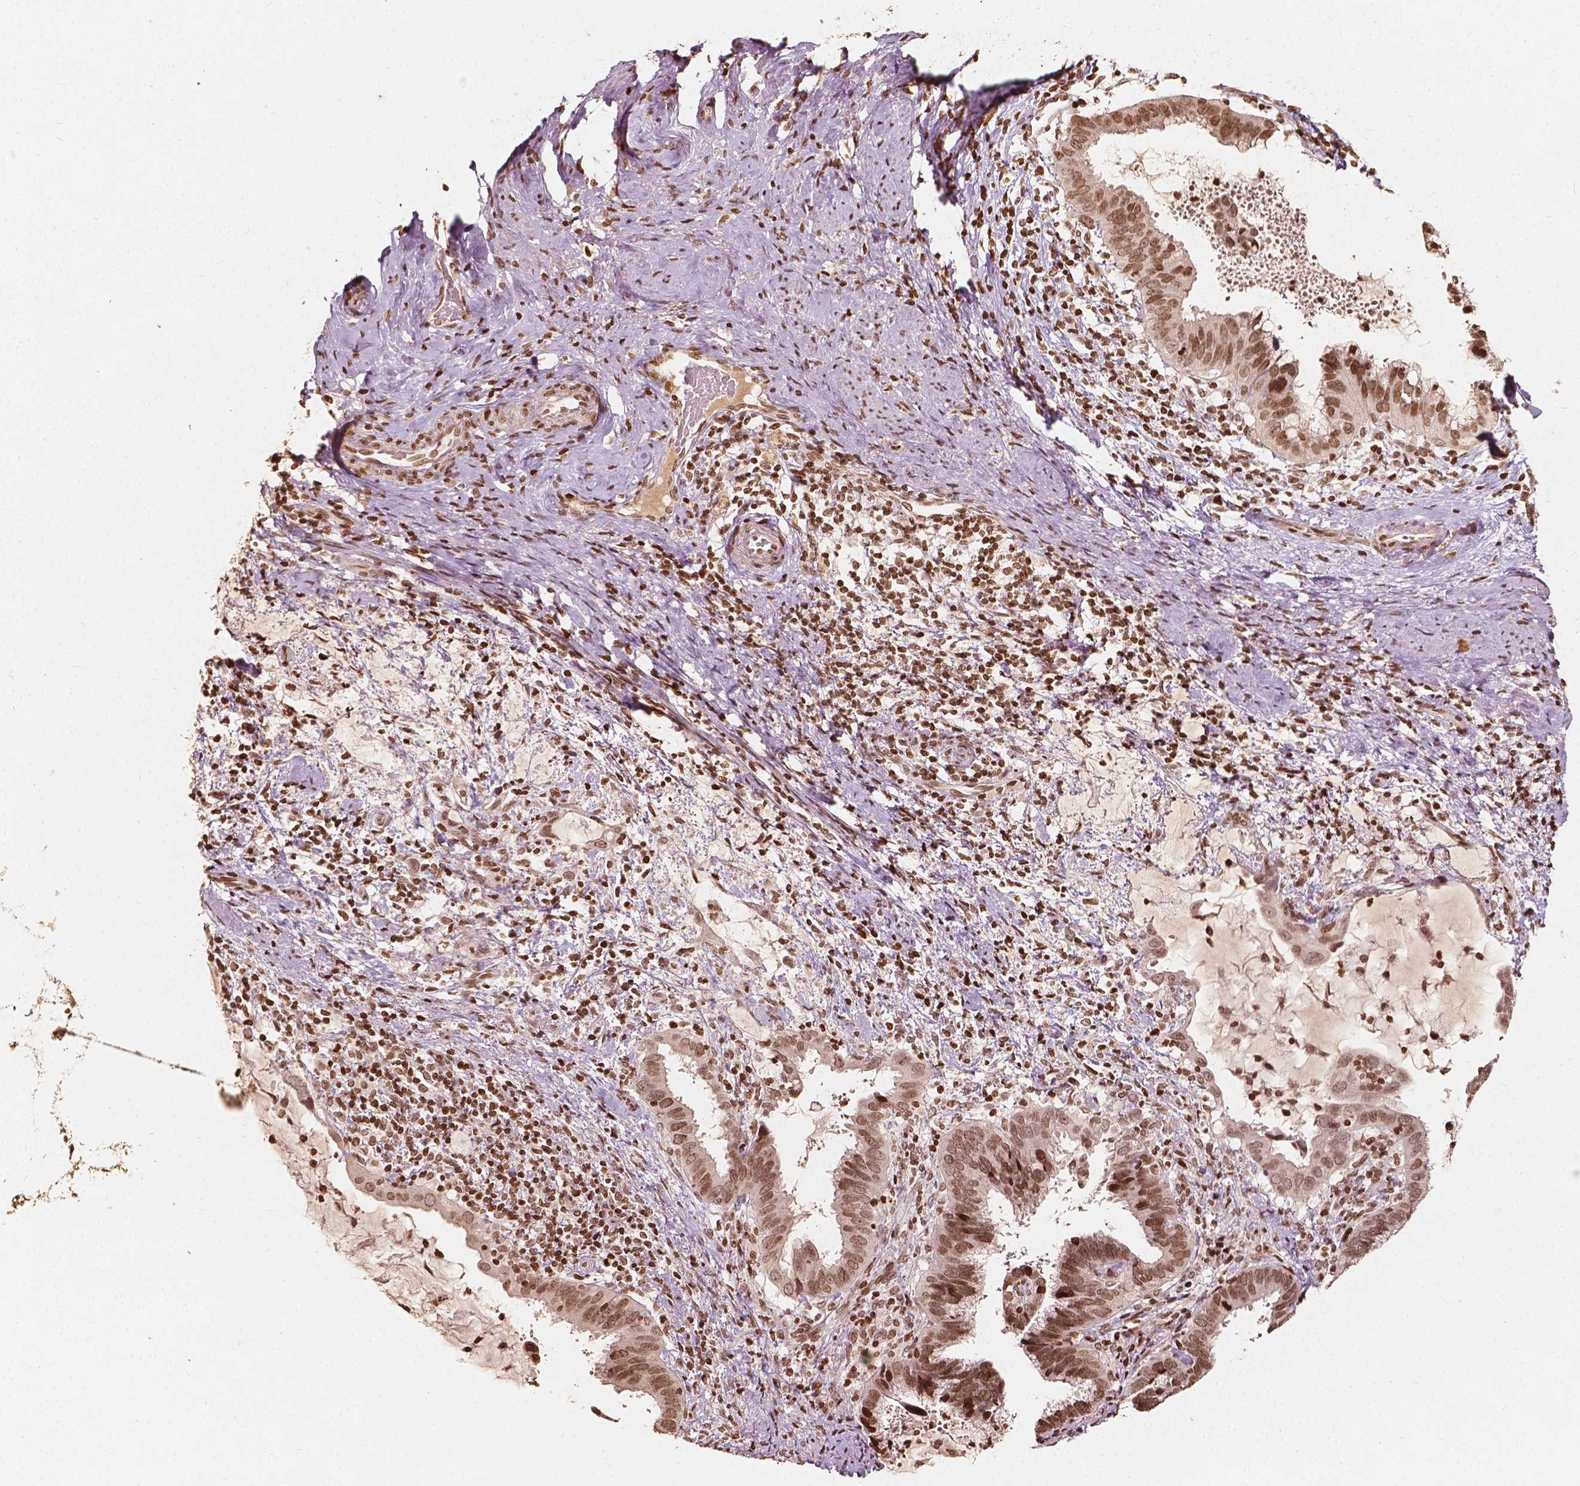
{"staining": {"intensity": "moderate", "quantity": ">75%", "location": "nuclear"}, "tissue": "cervical cancer", "cell_type": "Tumor cells", "image_type": "cancer", "snomed": [{"axis": "morphology", "description": "Adenocarcinoma, NOS"}, {"axis": "topography", "description": "Cervix"}], "caption": "There is medium levels of moderate nuclear positivity in tumor cells of cervical cancer (adenocarcinoma), as demonstrated by immunohistochemical staining (brown color).", "gene": "H3C14", "patient": {"sex": "female", "age": 56}}